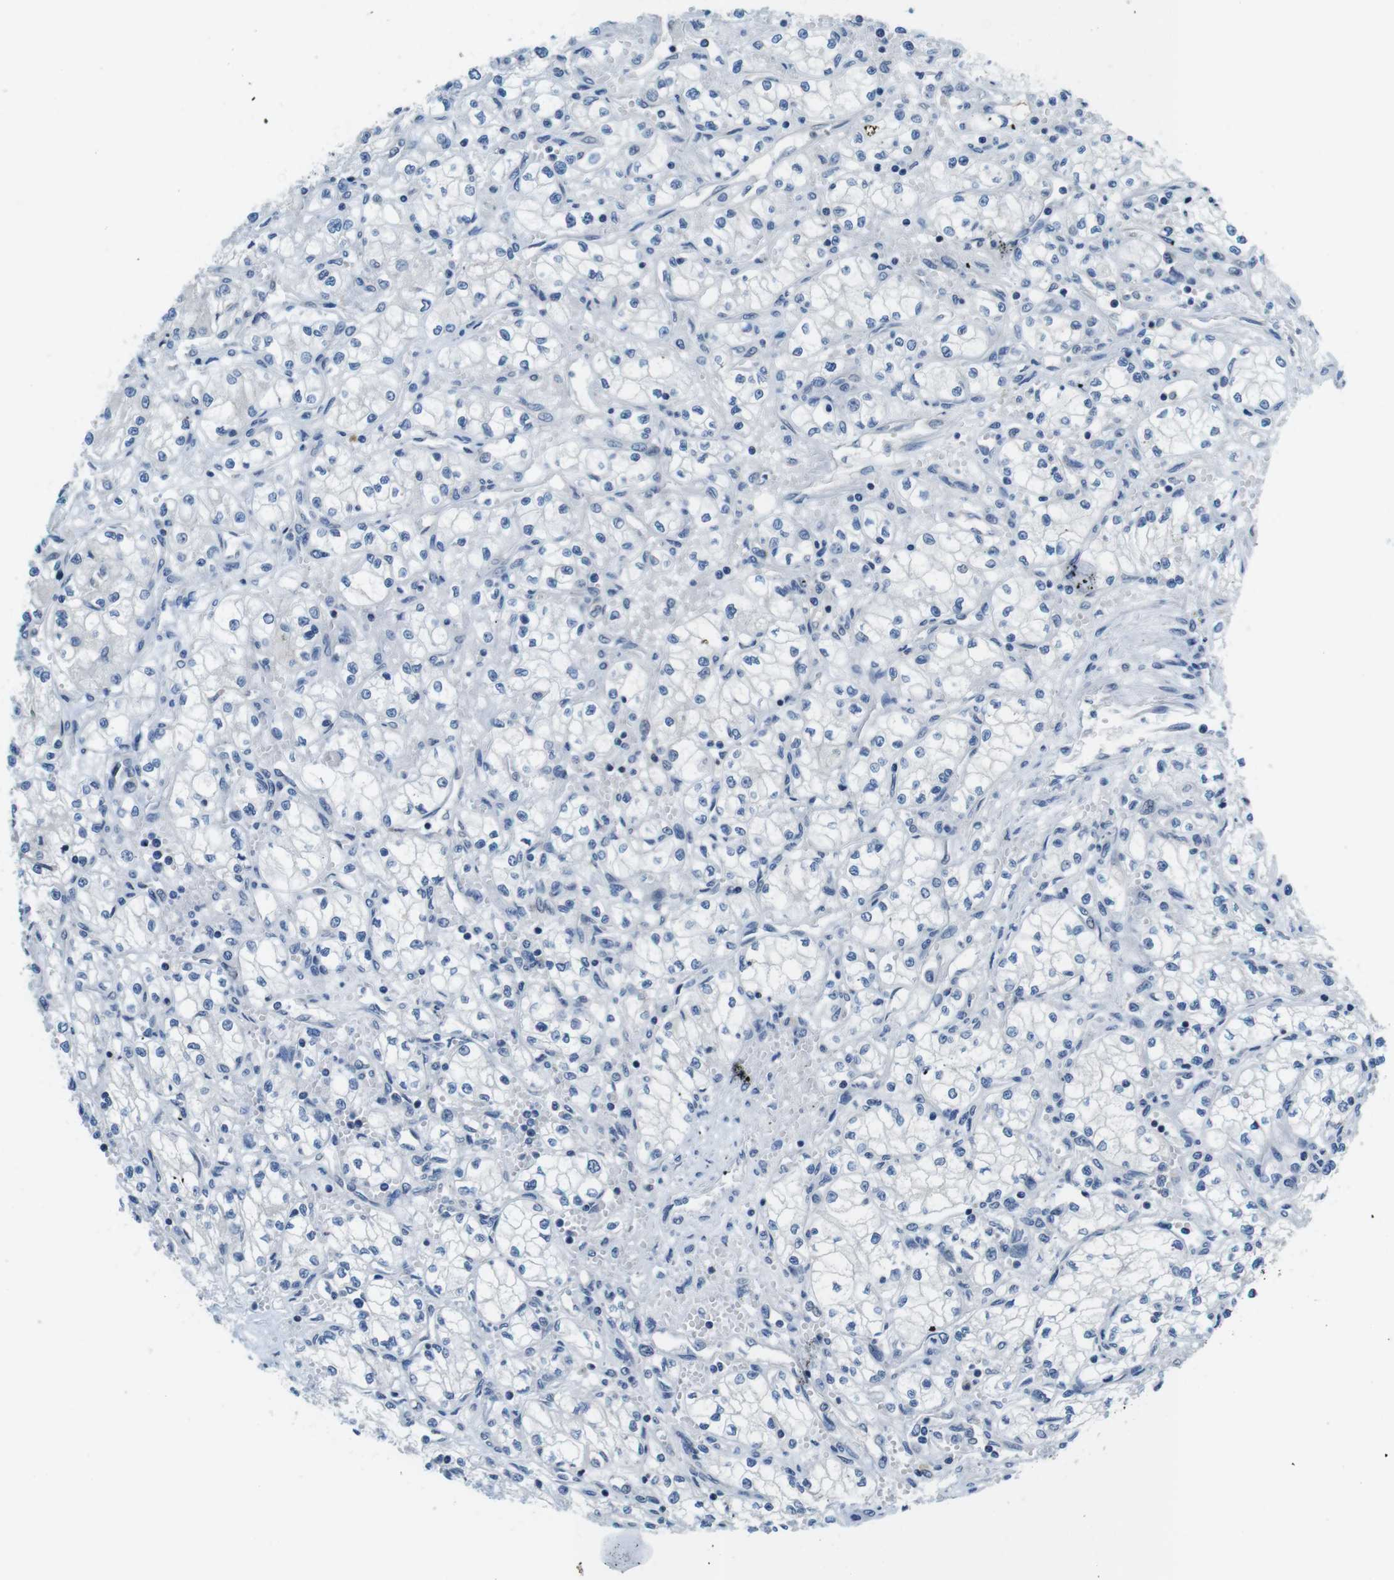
{"staining": {"intensity": "negative", "quantity": "none", "location": "none"}, "tissue": "renal cancer", "cell_type": "Tumor cells", "image_type": "cancer", "snomed": [{"axis": "morphology", "description": "Normal tissue, NOS"}, {"axis": "morphology", "description": "Adenocarcinoma, NOS"}, {"axis": "topography", "description": "Kidney"}], "caption": "Immunohistochemistry (IHC) micrograph of neoplastic tissue: human renal cancer (adenocarcinoma) stained with DAB (3,3'-diaminobenzidine) demonstrates no significant protein positivity in tumor cells.", "gene": "NEK4", "patient": {"sex": "male", "age": 59}}